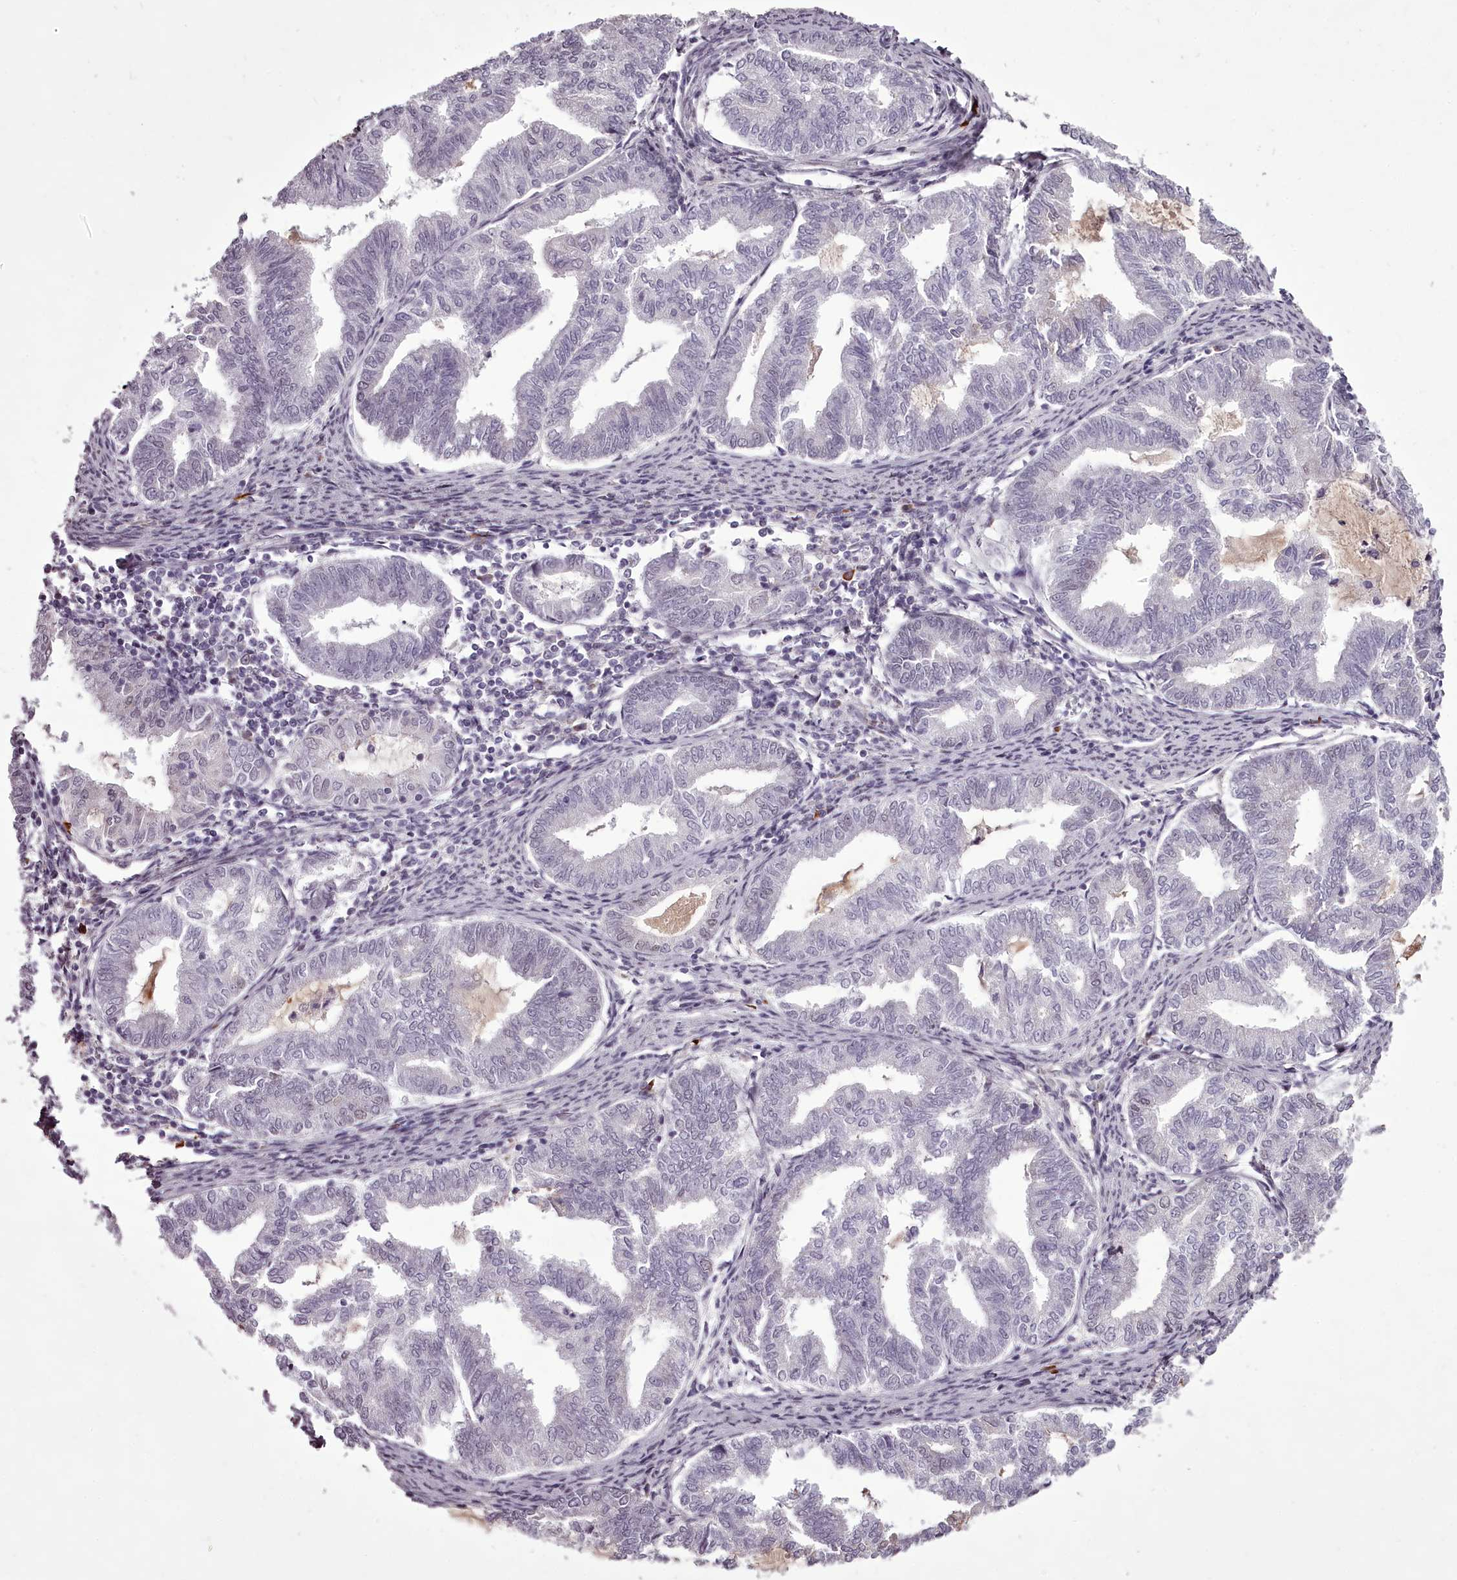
{"staining": {"intensity": "negative", "quantity": "none", "location": "none"}, "tissue": "endometrial cancer", "cell_type": "Tumor cells", "image_type": "cancer", "snomed": [{"axis": "morphology", "description": "Adenocarcinoma, NOS"}, {"axis": "topography", "description": "Endometrium"}], "caption": "IHC image of neoplastic tissue: adenocarcinoma (endometrial) stained with DAB (3,3'-diaminobenzidine) demonstrates no significant protein expression in tumor cells.", "gene": "C1orf56", "patient": {"sex": "female", "age": 79}}